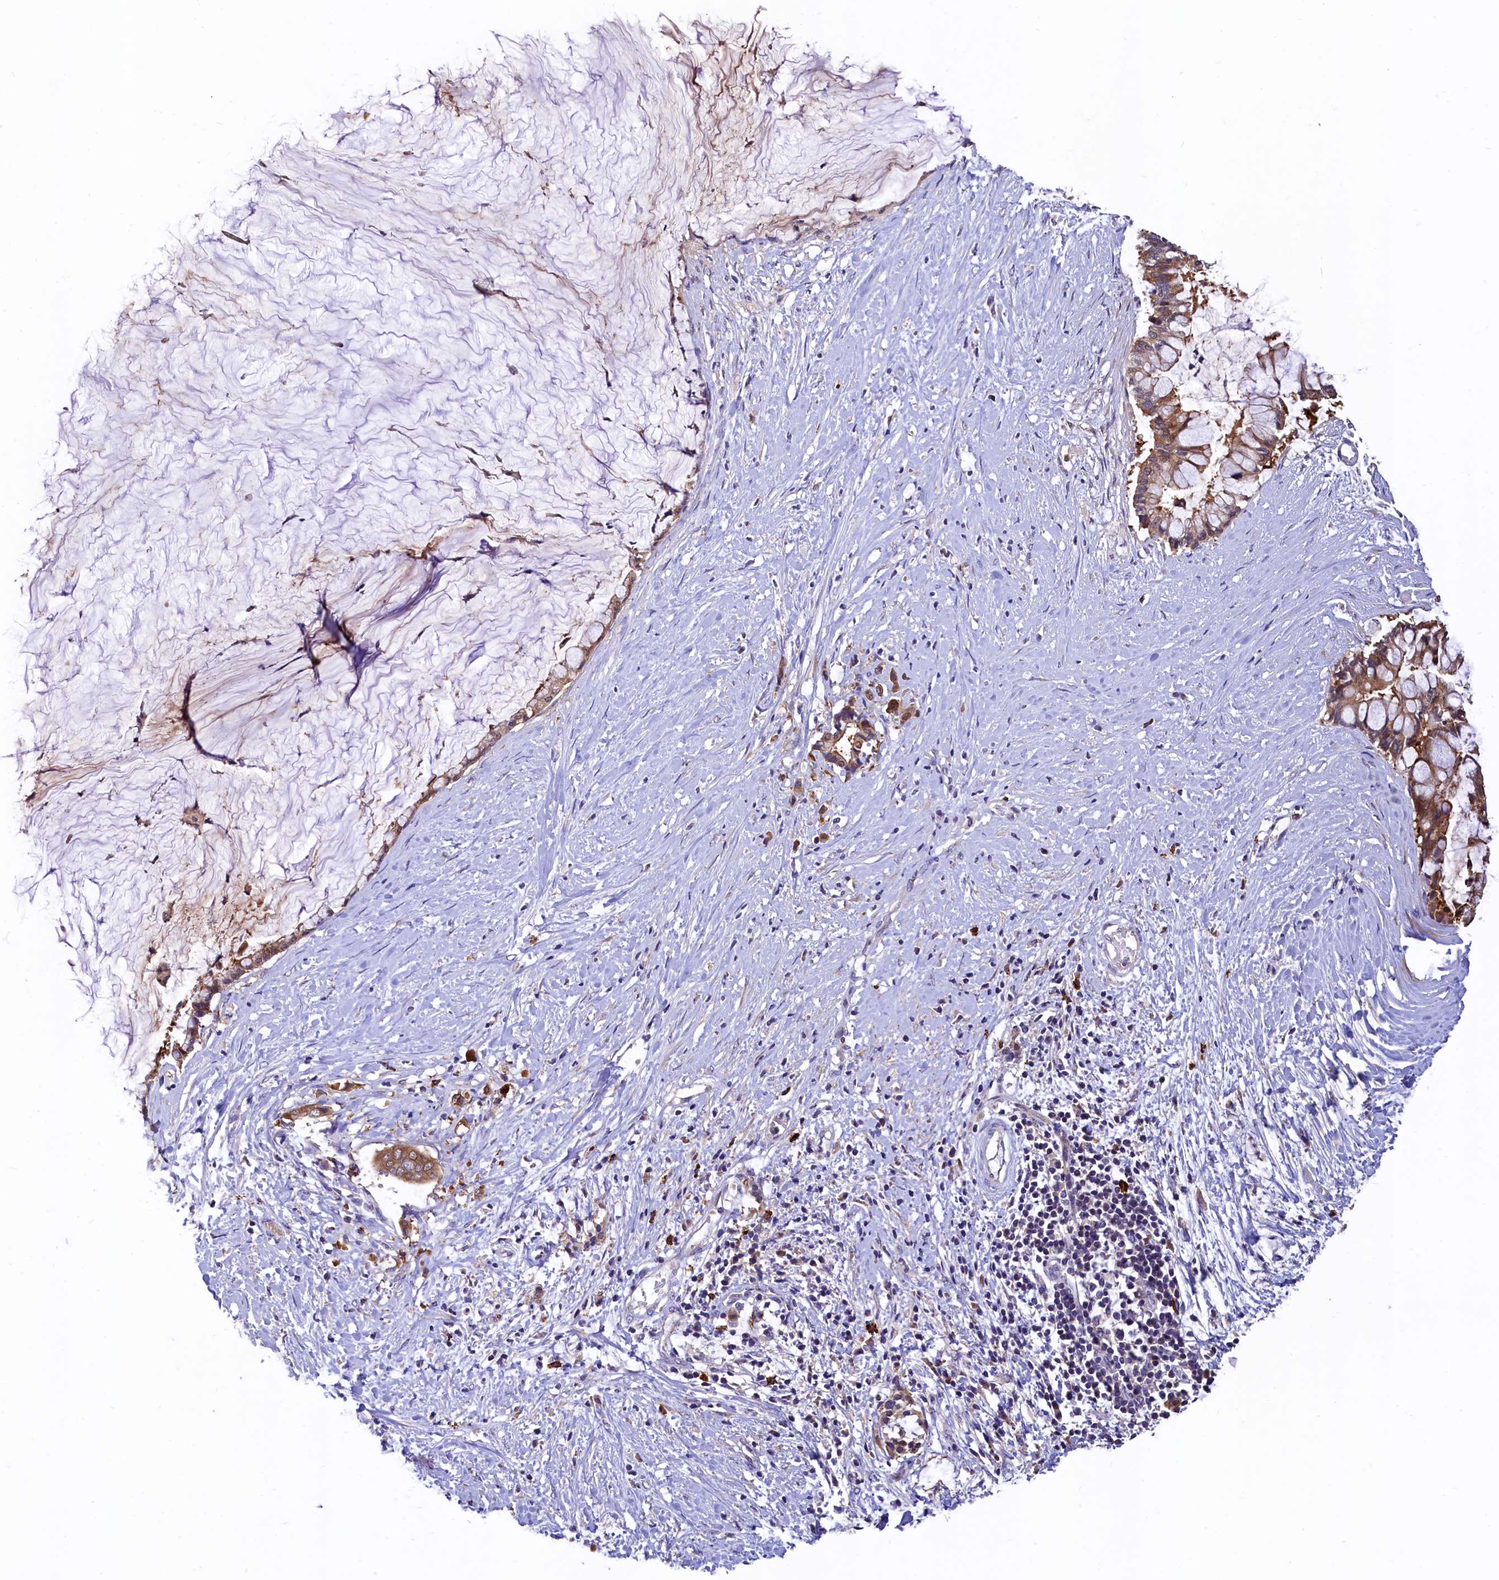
{"staining": {"intensity": "moderate", "quantity": ">75%", "location": "cytoplasmic/membranous"}, "tissue": "pancreatic cancer", "cell_type": "Tumor cells", "image_type": "cancer", "snomed": [{"axis": "morphology", "description": "Adenocarcinoma, NOS"}, {"axis": "topography", "description": "Pancreas"}], "caption": "Adenocarcinoma (pancreatic) tissue displays moderate cytoplasmic/membranous positivity in approximately >75% of tumor cells Nuclei are stained in blue.", "gene": "EPS8L2", "patient": {"sex": "male", "age": 41}}